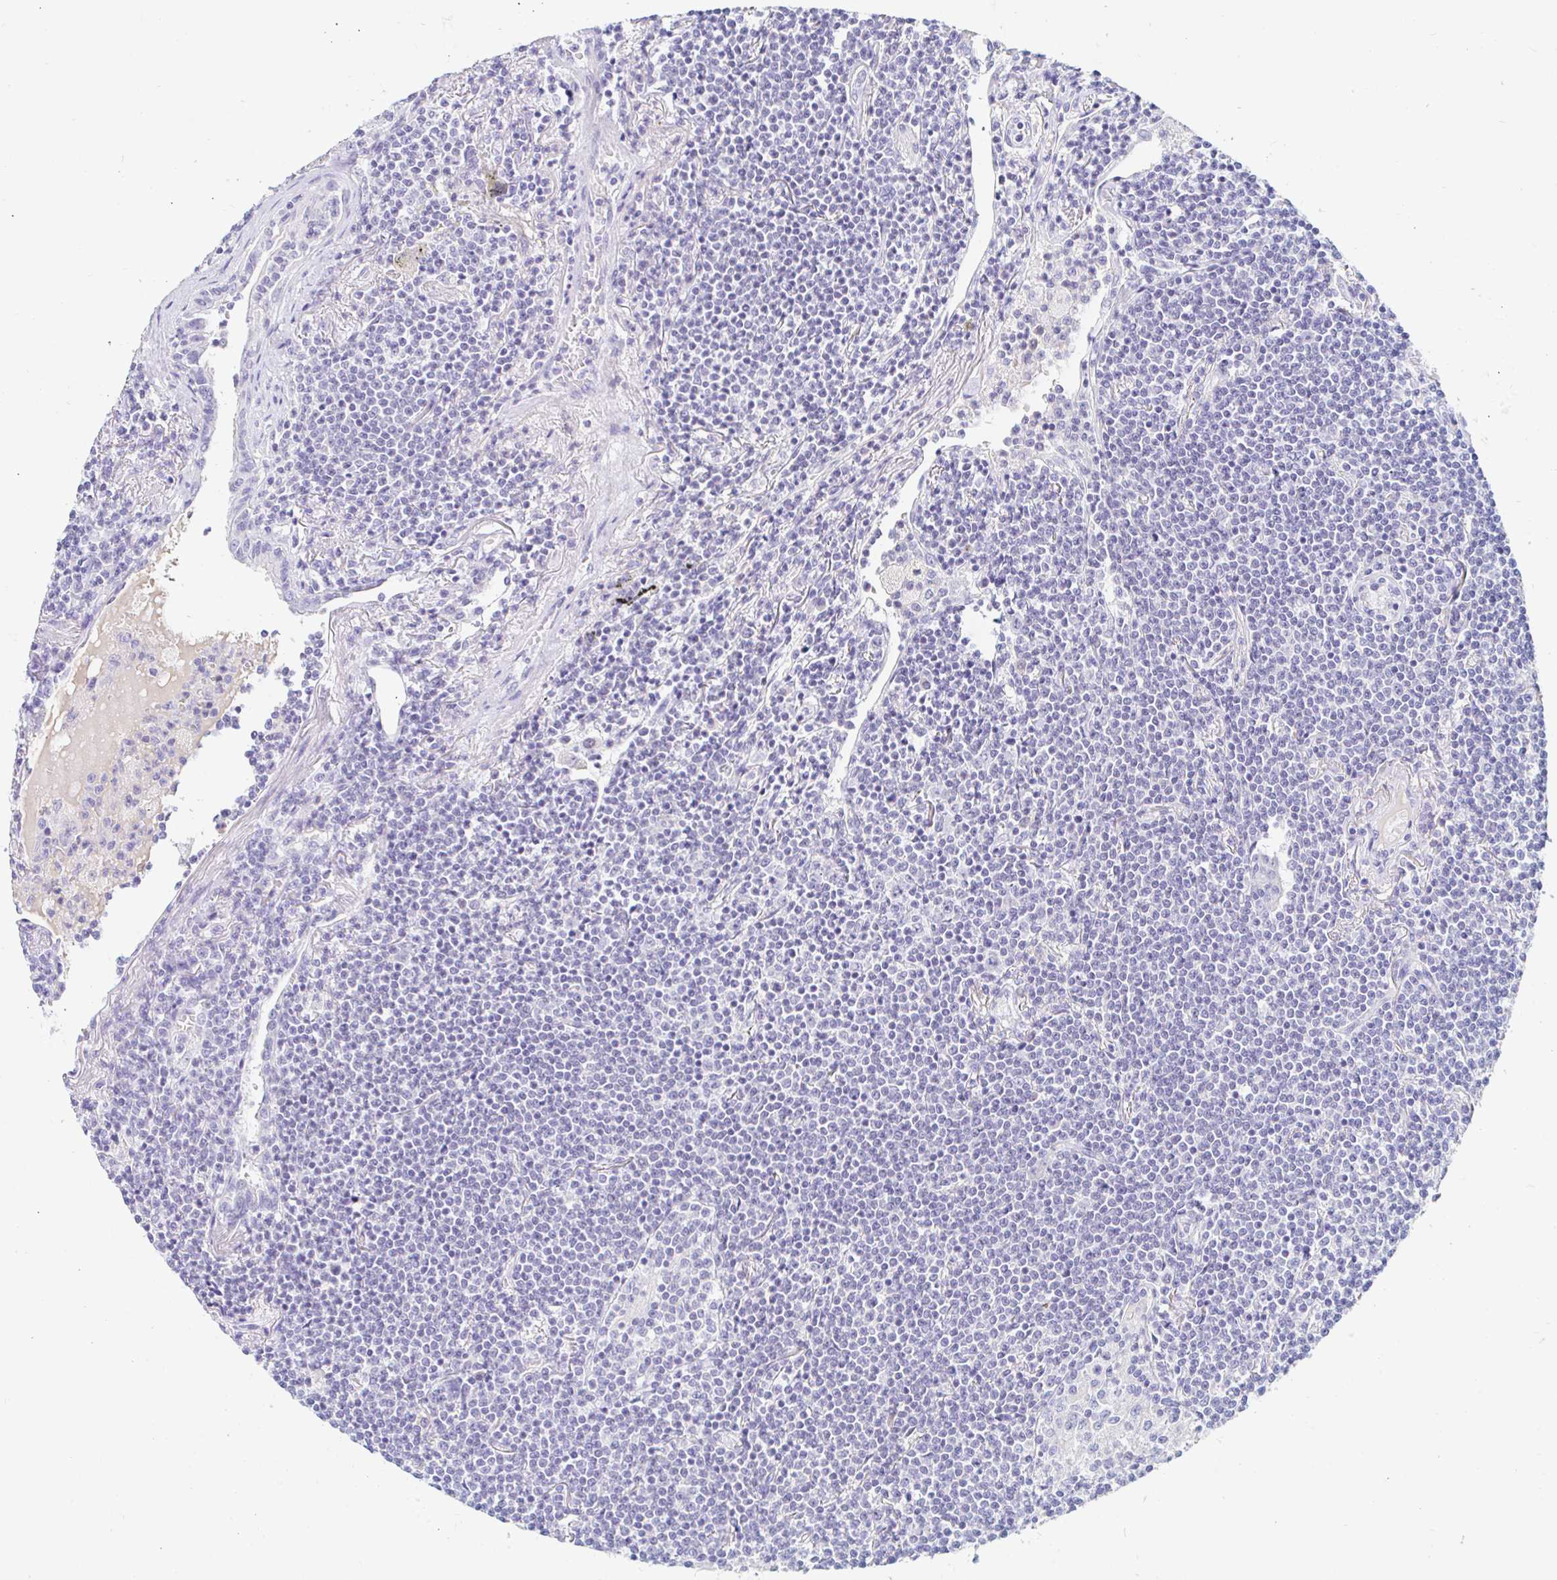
{"staining": {"intensity": "negative", "quantity": "none", "location": "none"}, "tissue": "lymphoma", "cell_type": "Tumor cells", "image_type": "cancer", "snomed": [{"axis": "morphology", "description": "Malignant lymphoma, non-Hodgkin's type, Low grade"}, {"axis": "topography", "description": "Lung"}], "caption": "IHC image of neoplastic tissue: low-grade malignant lymphoma, non-Hodgkin's type stained with DAB (3,3'-diaminobenzidine) reveals no significant protein expression in tumor cells. (Stains: DAB immunohistochemistry with hematoxylin counter stain, Microscopy: brightfield microscopy at high magnification).", "gene": "TEX44", "patient": {"sex": "female", "age": 71}}